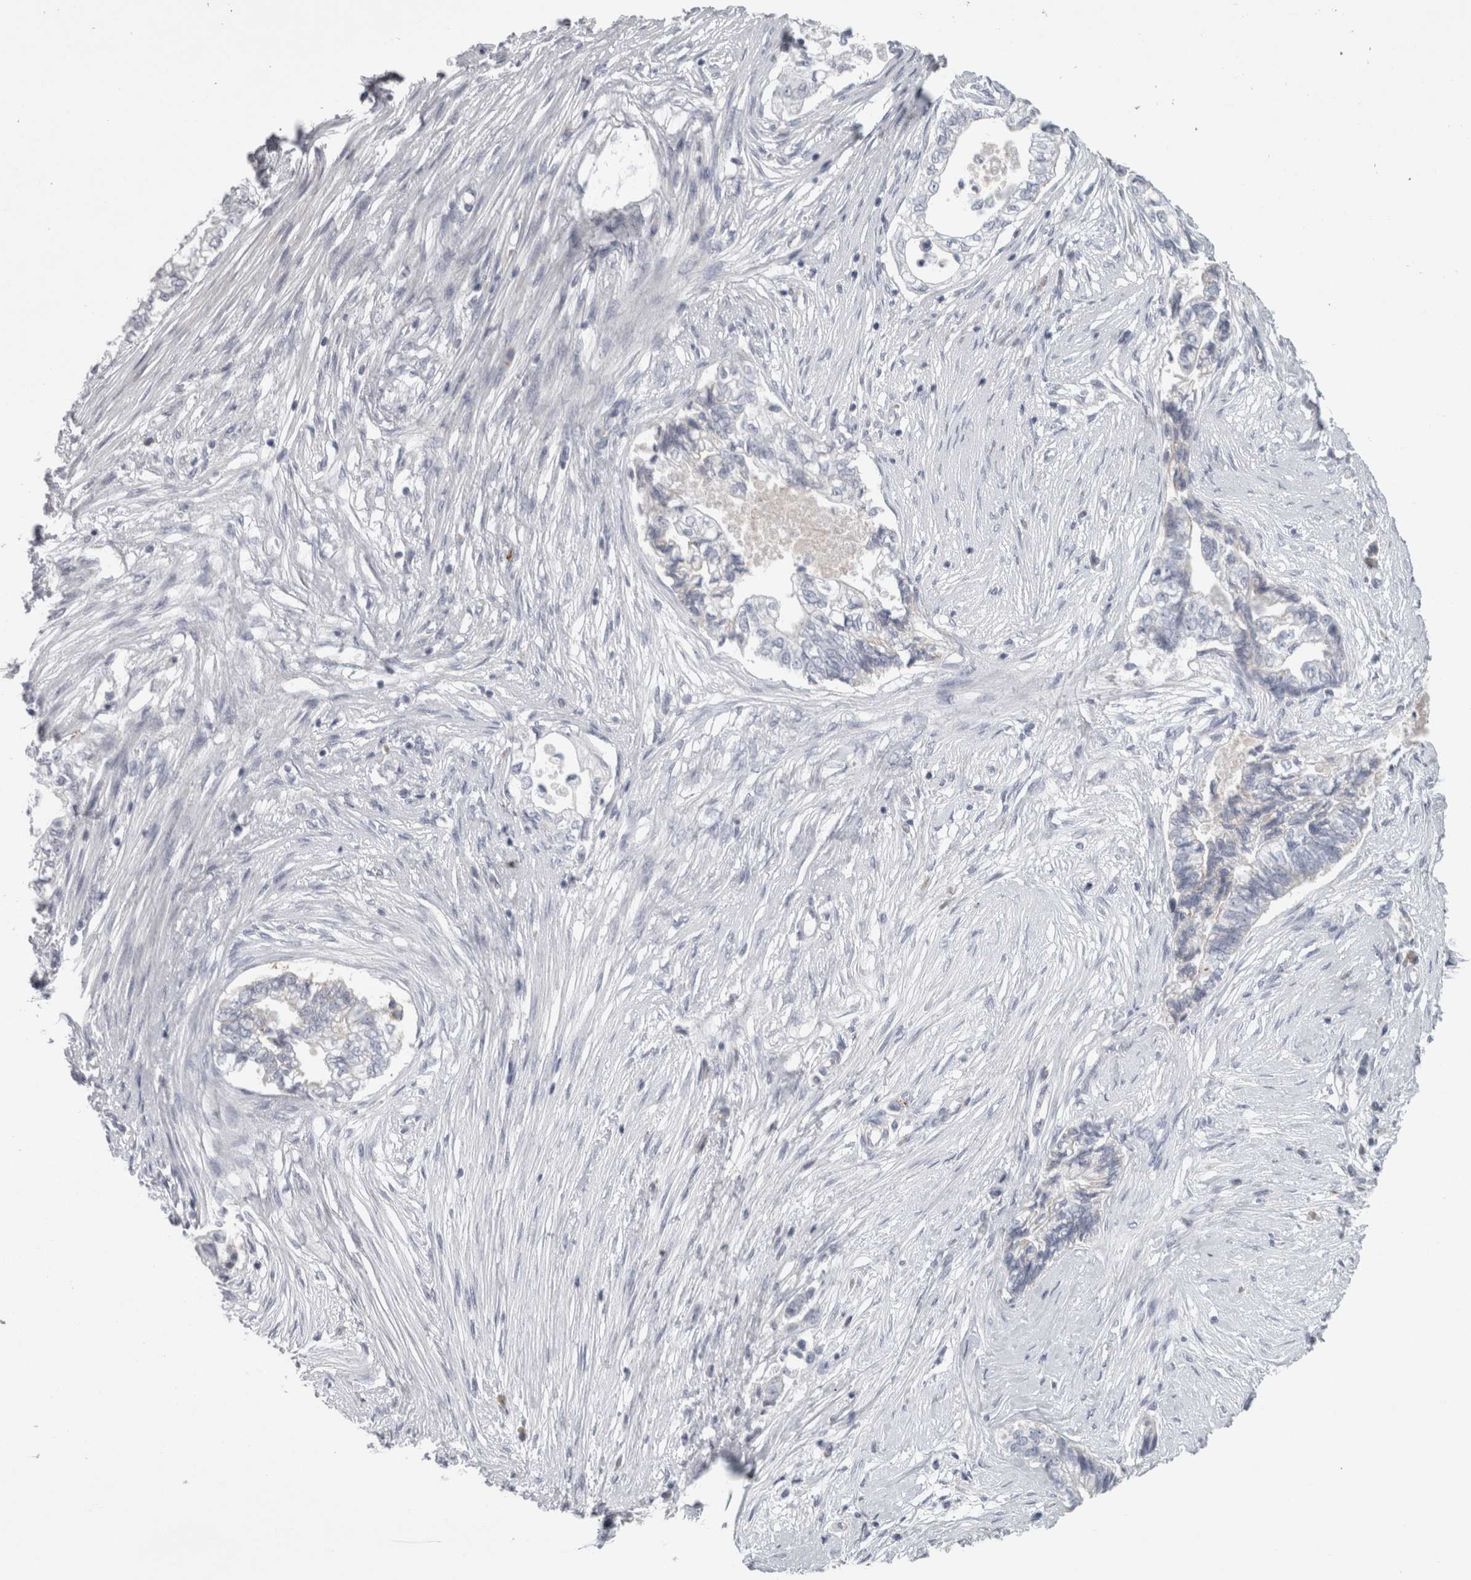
{"staining": {"intensity": "negative", "quantity": "none", "location": "none"}, "tissue": "pancreatic cancer", "cell_type": "Tumor cells", "image_type": "cancer", "snomed": [{"axis": "morphology", "description": "Adenocarcinoma, NOS"}, {"axis": "topography", "description": "Pancreas"}], "caption": "Protein analysis of adenocarcinoma (pancreatic) displays no significant staining in tumor cells. Nuclei are stained in blue.", "gene": "TCAP", "patient": {"sex": "male", "age": 72}}